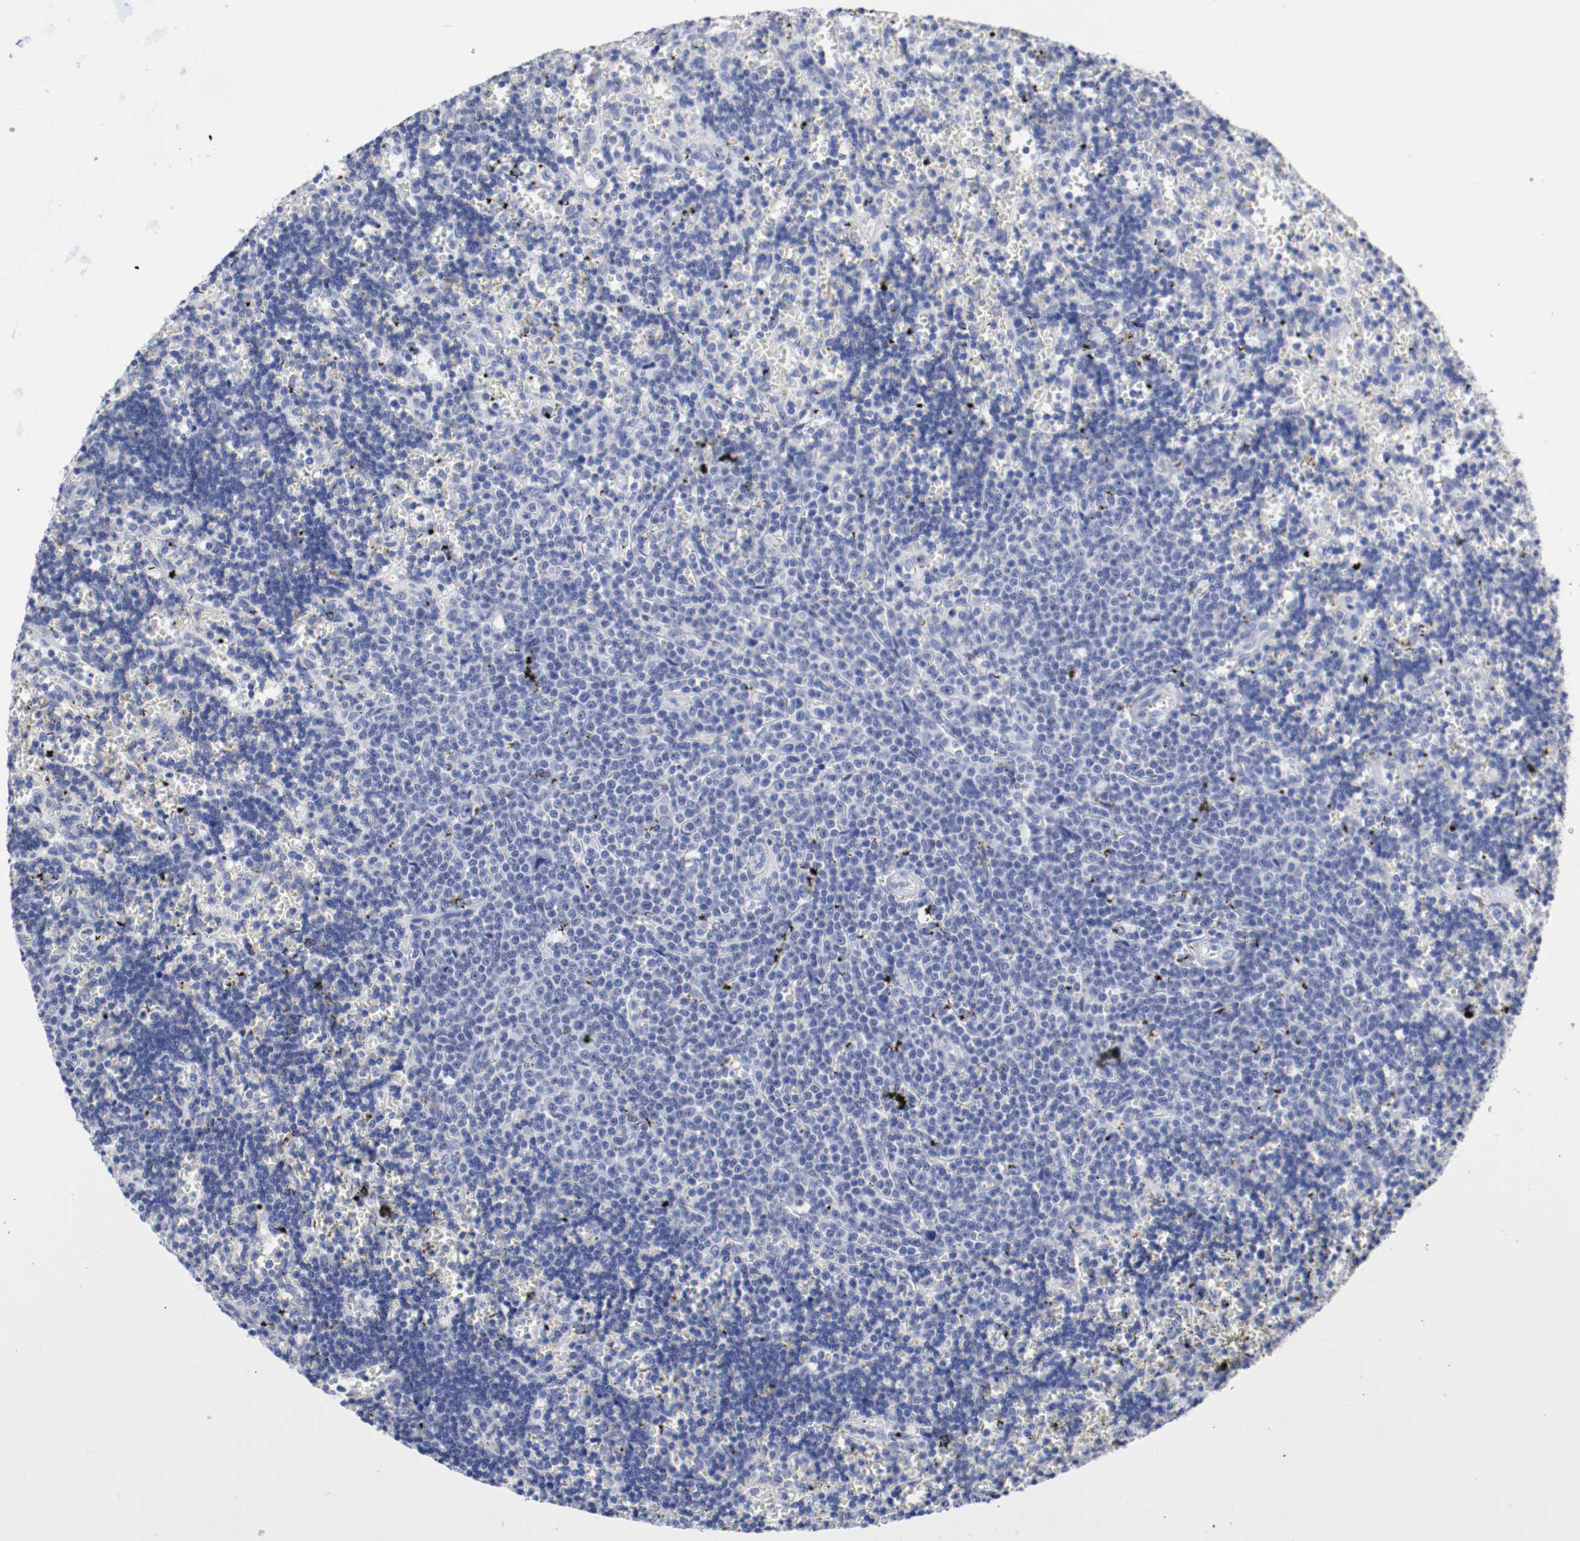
{"staining": {"intensity": "negative", "quantity": "none", "location": "none"}, "tissue": "lymphoma", "cell_type": "Tumor cells", "image_type": "cancer", "snomed": [{"axis": "morphology", "description": "Malignant lymphoma, non-Hodgkin's type, Low grade"}, {"axis": "topography", "description": "Spleen"}], "caption": "Tumor cells show no significant positivity in malignant lymphoma, non-Hodgkin's type (low-grade). (IHC, brightfield microscopy, high magnification).", "gene": "GAD1", "patient": {"sex": "male", "age": 60}}